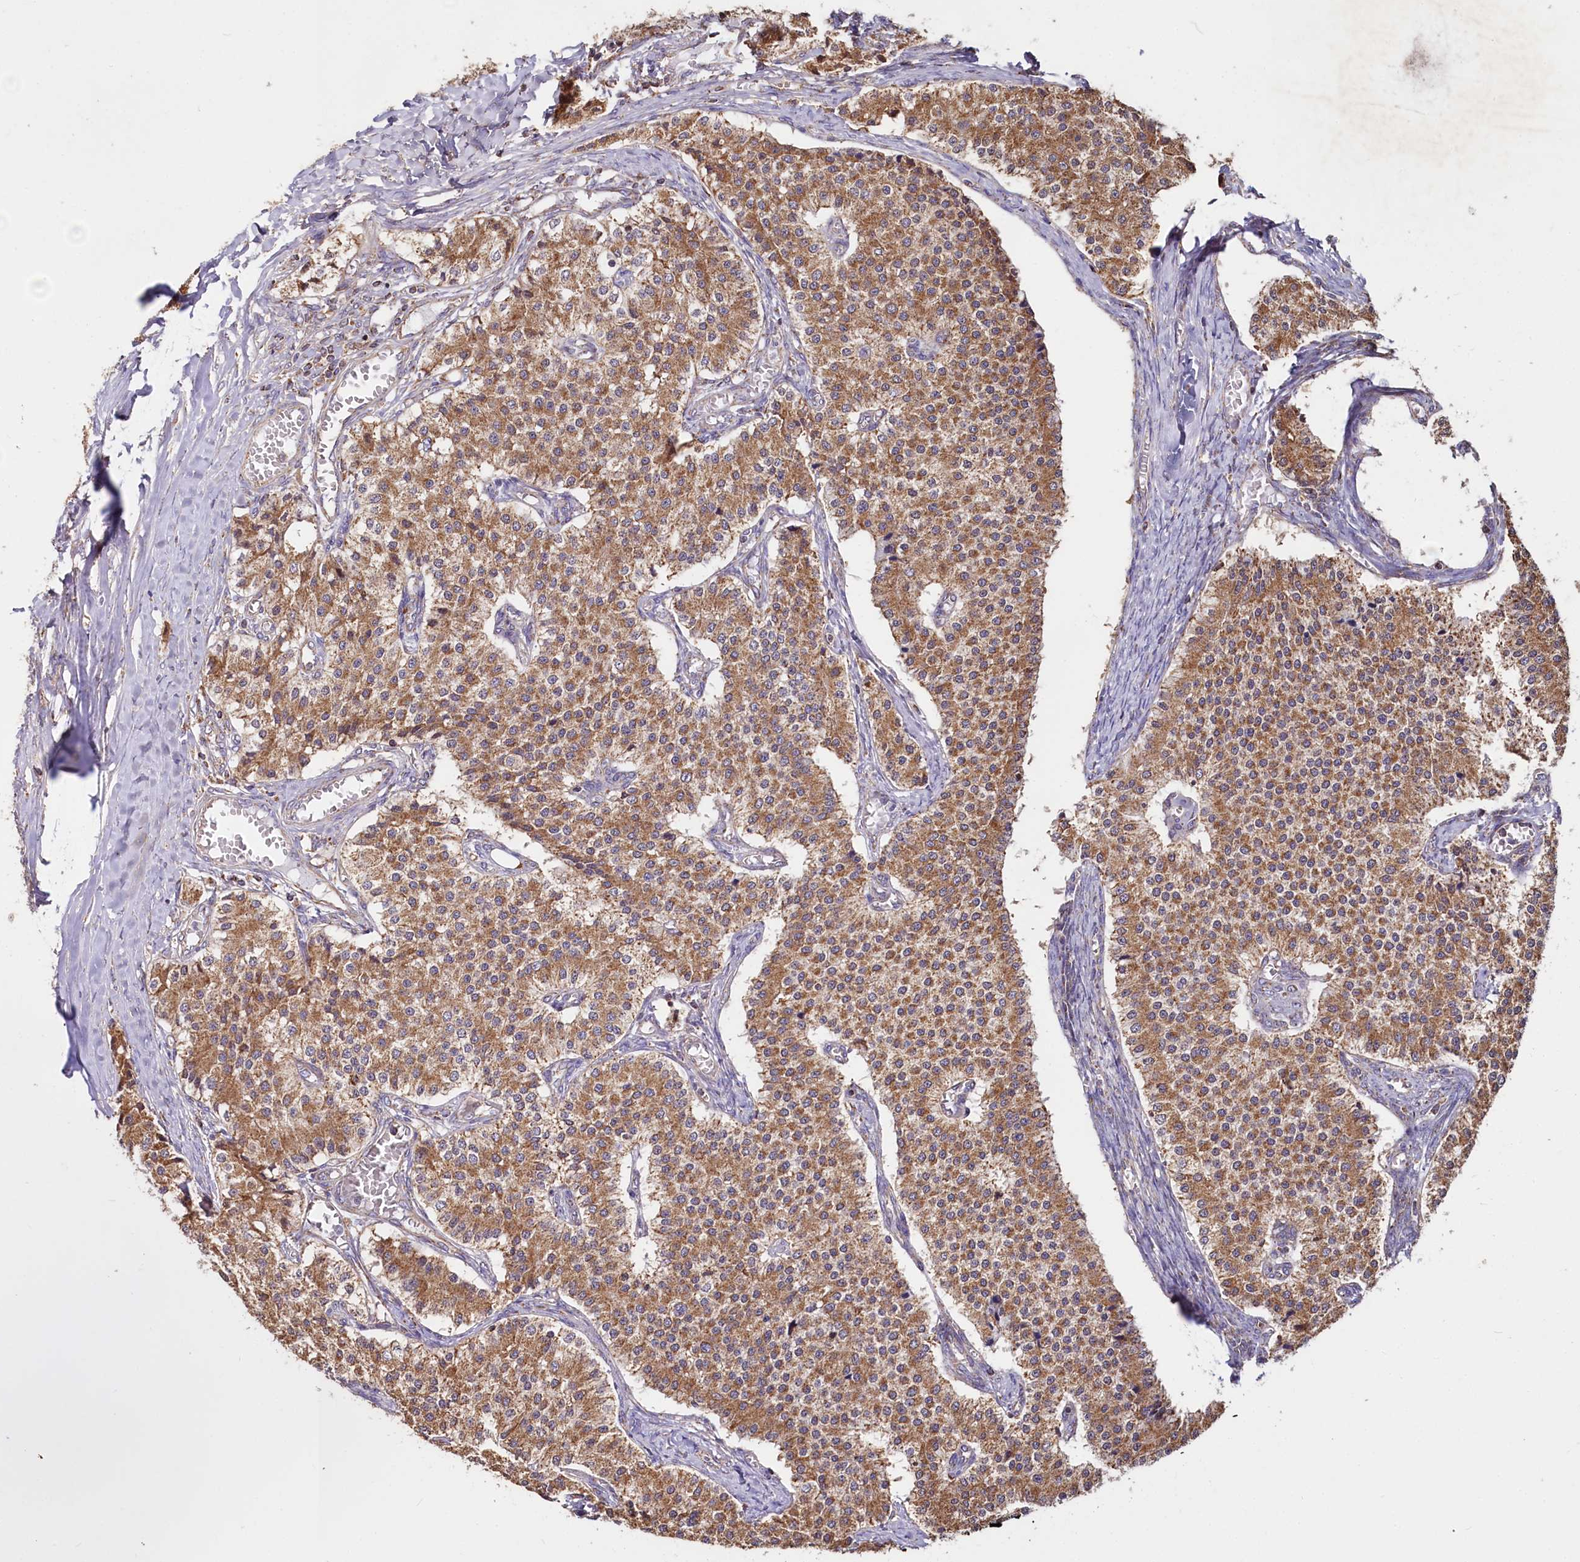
{"staining": {"intensity": "moderate", "quantity": ">75%", "location": "cytoplasmic/membranous"}, "tissue": "carcinoid", "cell_type": "Tumor cells", "image_type": "cancer", "snomed": [{"axis": "morphology", "description": "Carcinoid, malignant, NOS"}, {"axis": "topography", "description": "Colon"}], "caption": "High-power microscopy captured an immunohistochemistry (IHC) photomicrograph of carcinoid, revealing moderate cytoplasmic/membranous positivity in about >75% of tumor cells.", "gene": "NUDT15", "patient": {"sex": "female", "age": 52}}